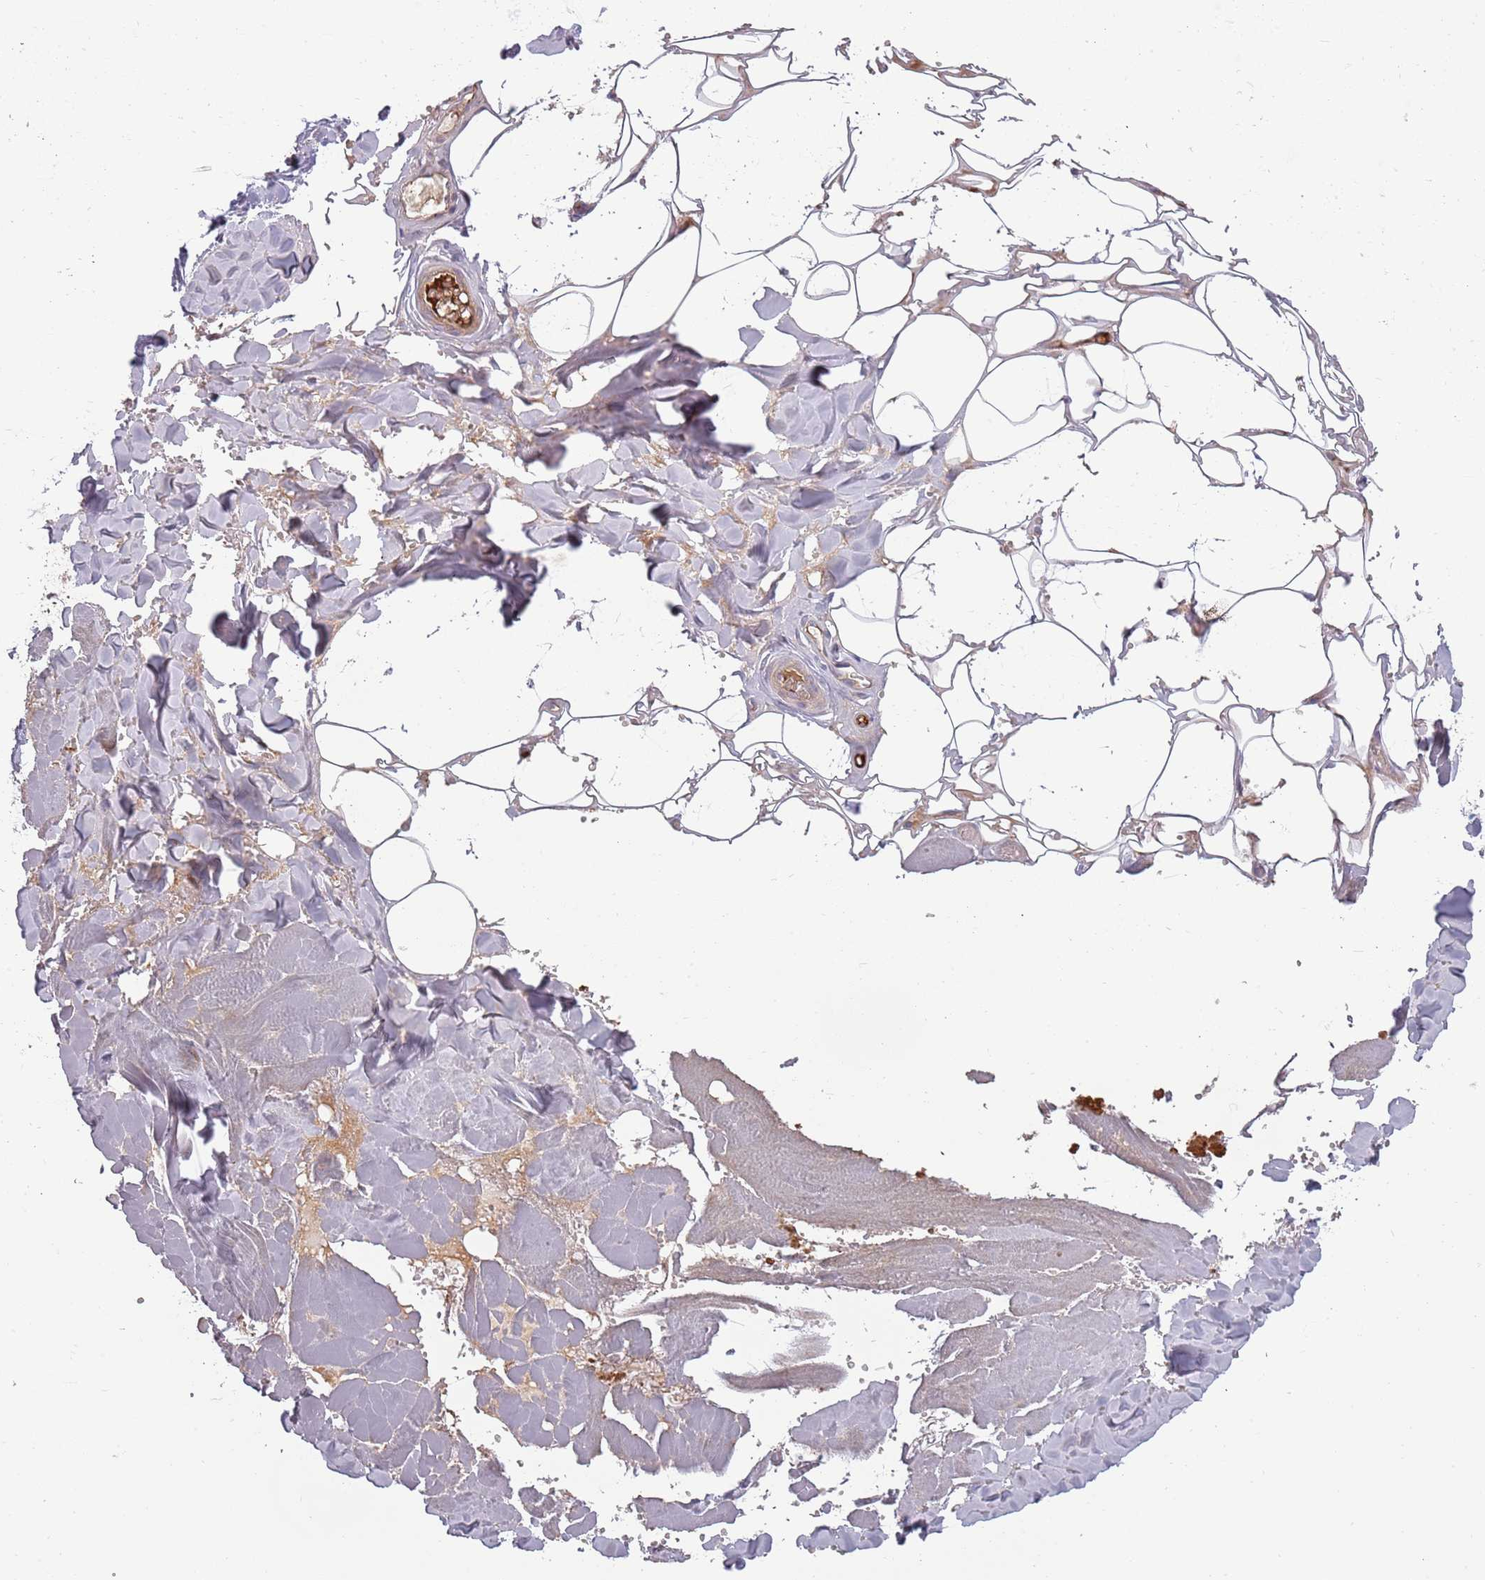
{"staining": {"intensity": "weak", "quantity": ">75%", "location": "cytoplasmic/membranous"}, "tissue": "adipose tissue", "cell_type": "Adipocytes", "image_type": "normal", "snomed": [{"axis": "morphology", "description": "Normal tissue, NOS"}, {"axis": "topography", "description": "Salivary gland"}, {"axis": "topography", "description": "Peripheral nerve tissue"}], "caption": "Adipose tissue stained with IHC shows weak cytoplasmic/membranous expression in about >75% of adipocytes.", "gene": "NADK", "patient": {"sex": "male", "age": 38}}